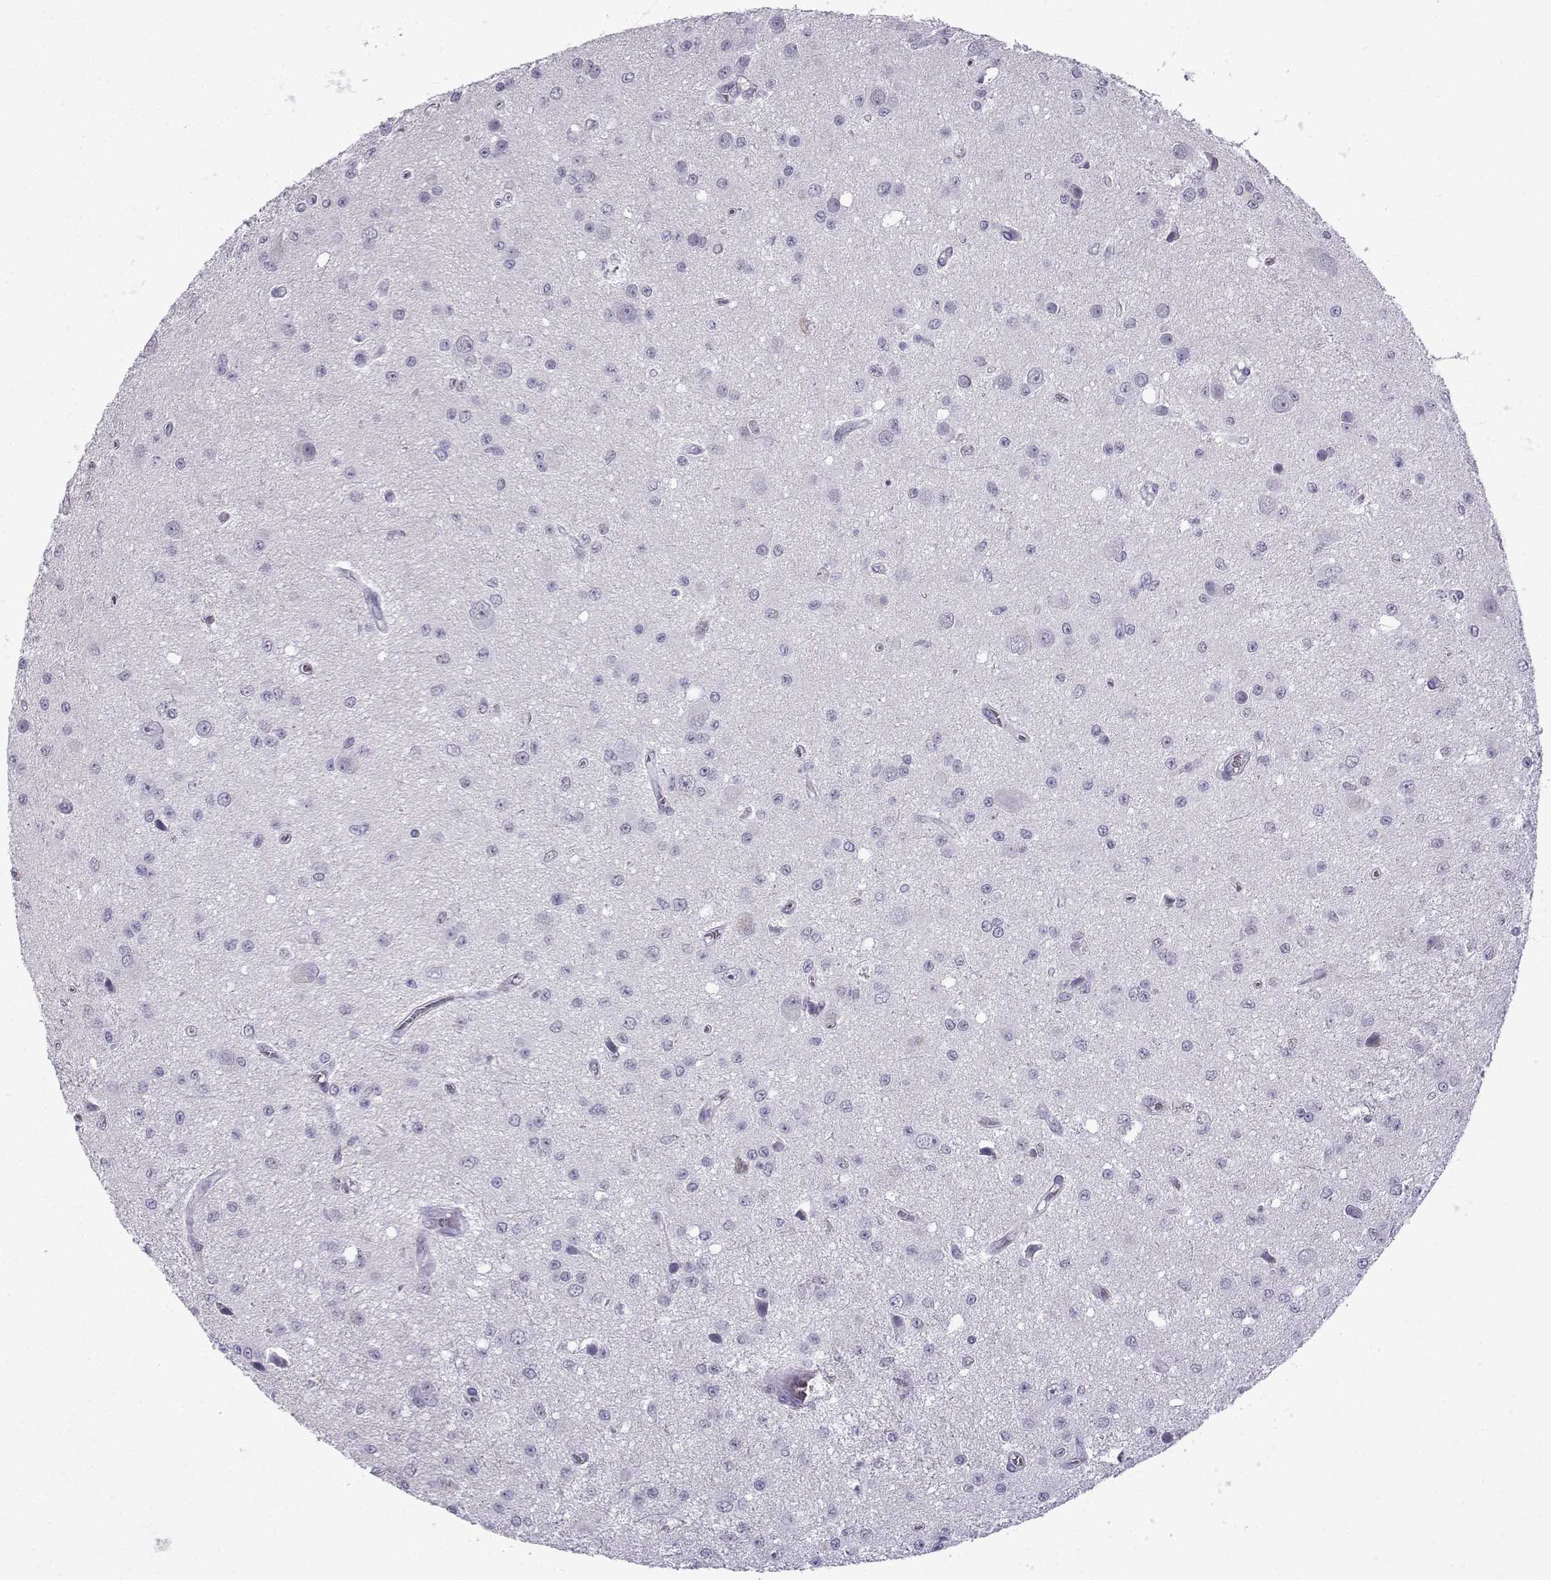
{"staining": {"intensity": "negative", "quantity": "none", "location": "none"}, "tissue": "glioma", "cell_type": "Tumor cells", "image_type": "cancer", "snomed": [{"axis": "morphology", "description": "Glioma, malignant, Low grade"}, {"axis": "topography", "description": "Brain"}], "caption": "Tumor cells are negative for protein expression in human glioma.", "gene": "MRGBP", "patient": {"sex": "female", "age": 45}}